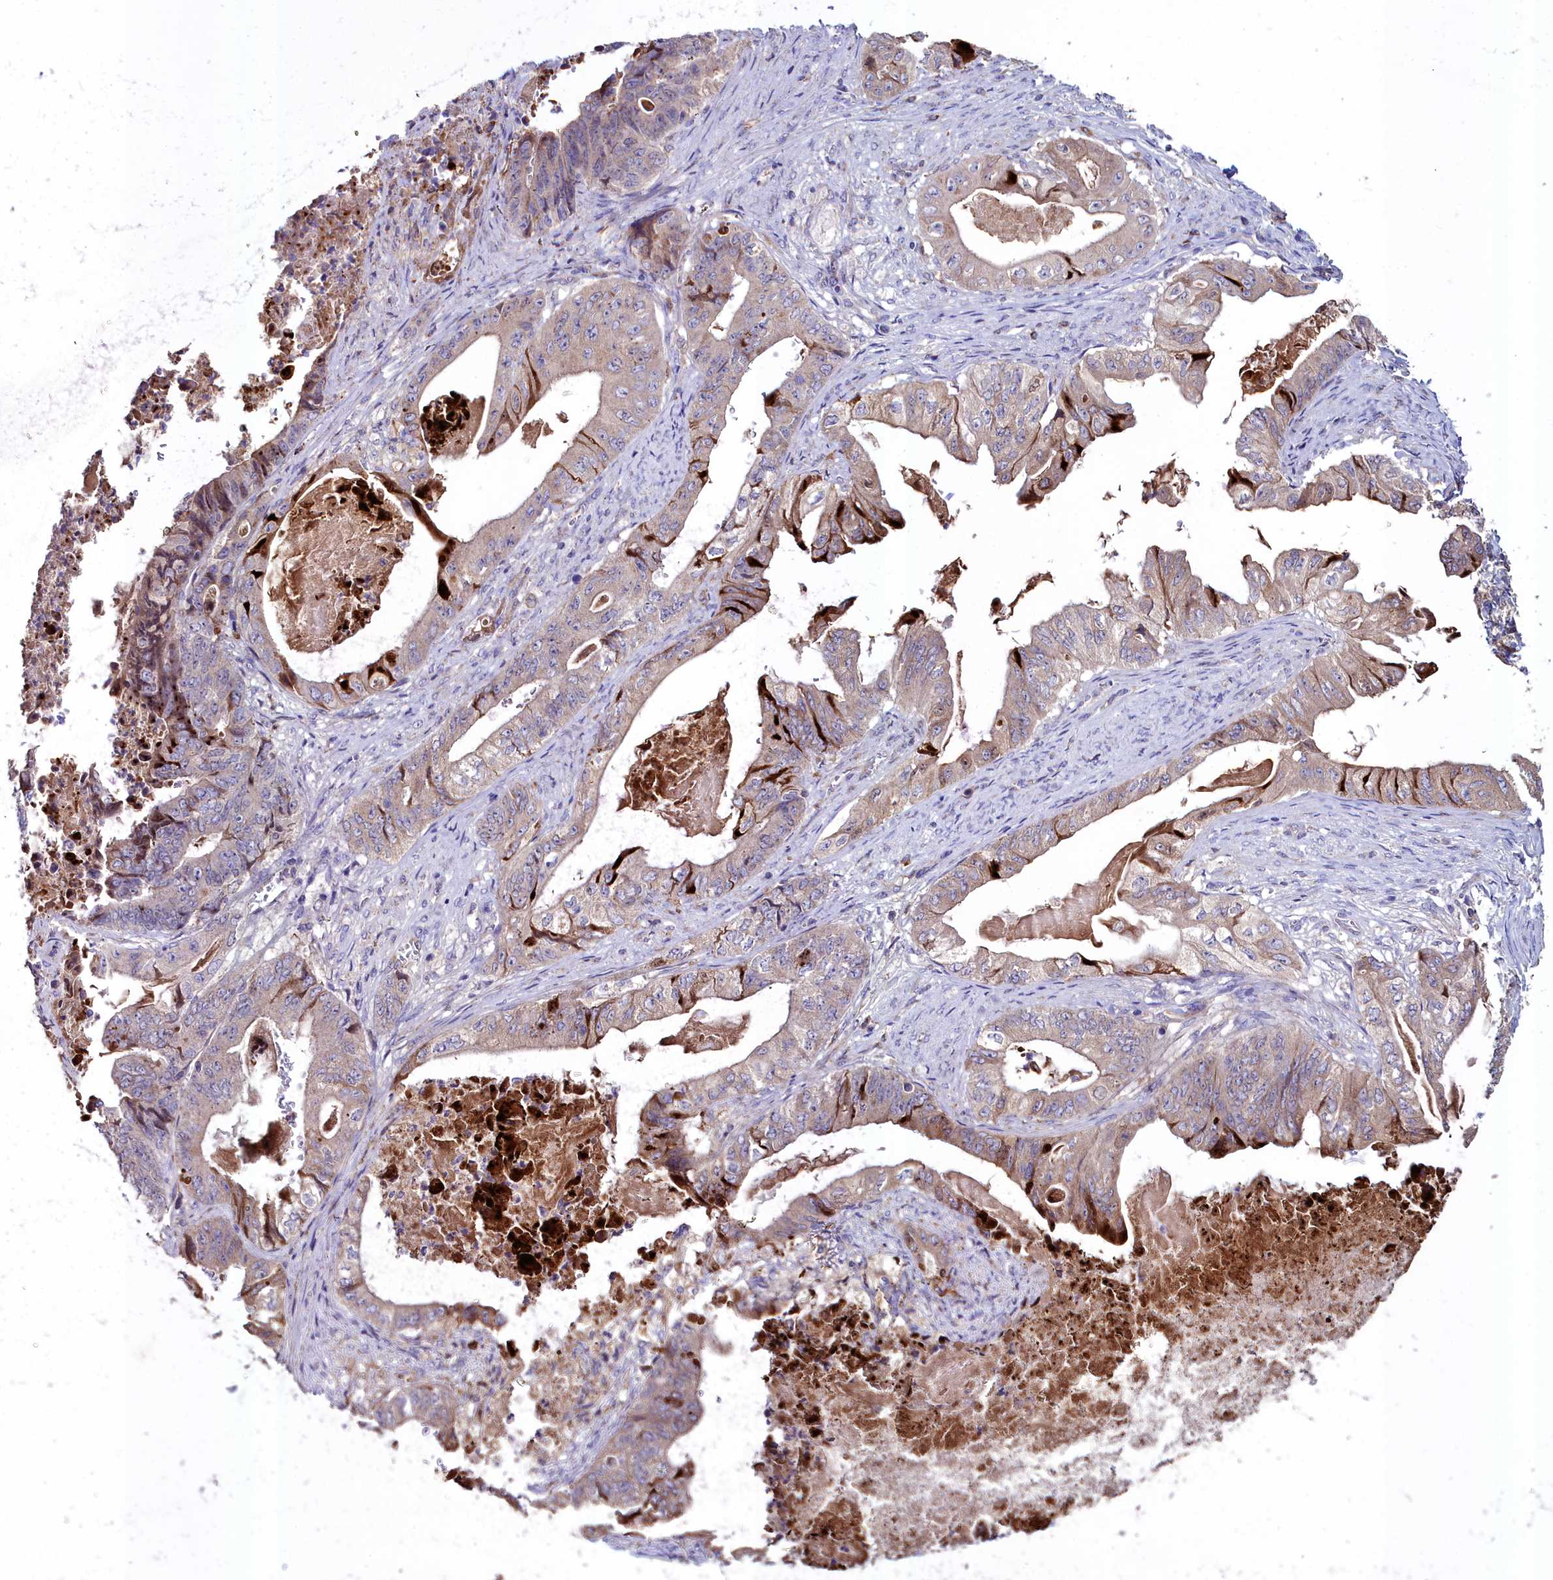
{"staining": {"intensity": "moderate", "quantity": "<25%", "location": "cytoplasmic/membranous"}, "tissue": "stomach cancer", "cell_type": "Tumor cells", "image_type": "cancer", "snomed": [{"axis": "morphology", "description": "Adenocarcinoma, NOS"}, {"axis": "topography", "description": "Stomach"}], "caption": "Approximately <25% of tumor cells in stomach cancer (adenocarcinoma) display moderate cytoplasmic/membranous protein positivity as visualized by brown immunohistochemical staining.", "gene": "AMBRA1", "patient": {"sex": "female", "age": 73}}